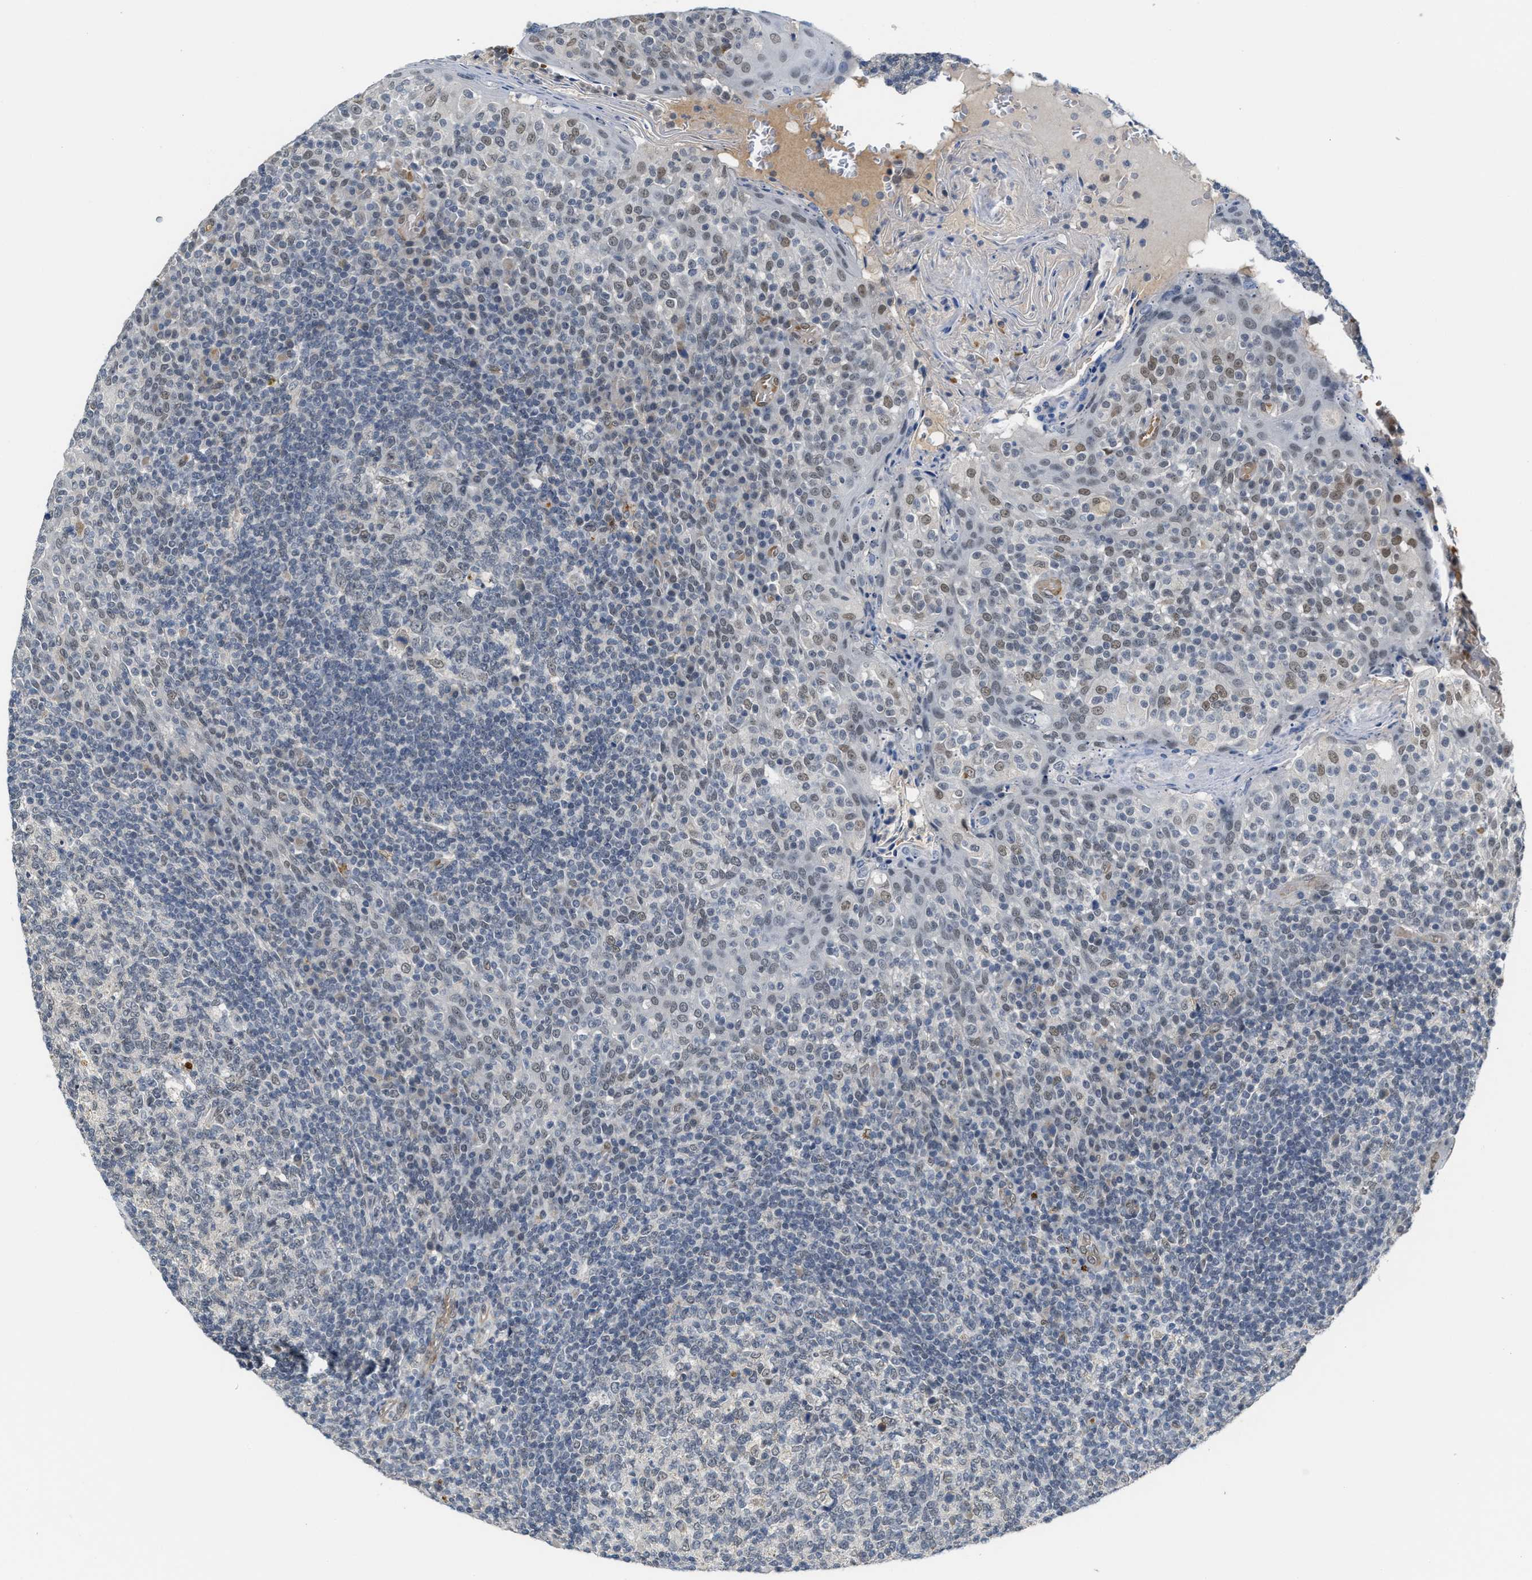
{"staining": {"intensity": "weak", "quantity": "<25%", "location": "nuclear"}, "tissue": "tonsil", "cell_type": "Germinal center cells", "image_type": "normal", "snomed": [{"axis": "morphology", "description": "Normal tissue, NOS"}, {"axis": "topography", "description": "Tonsil"}], "caption": "This histopathology image is of normal tonsil stained with immunohistochemistry to label a protein in brown with the nuclei are counter-stained blue. There is no staining in germinal center cells.", "gene": "KIF24", "patient": {"sex": "female", "age": 19}}